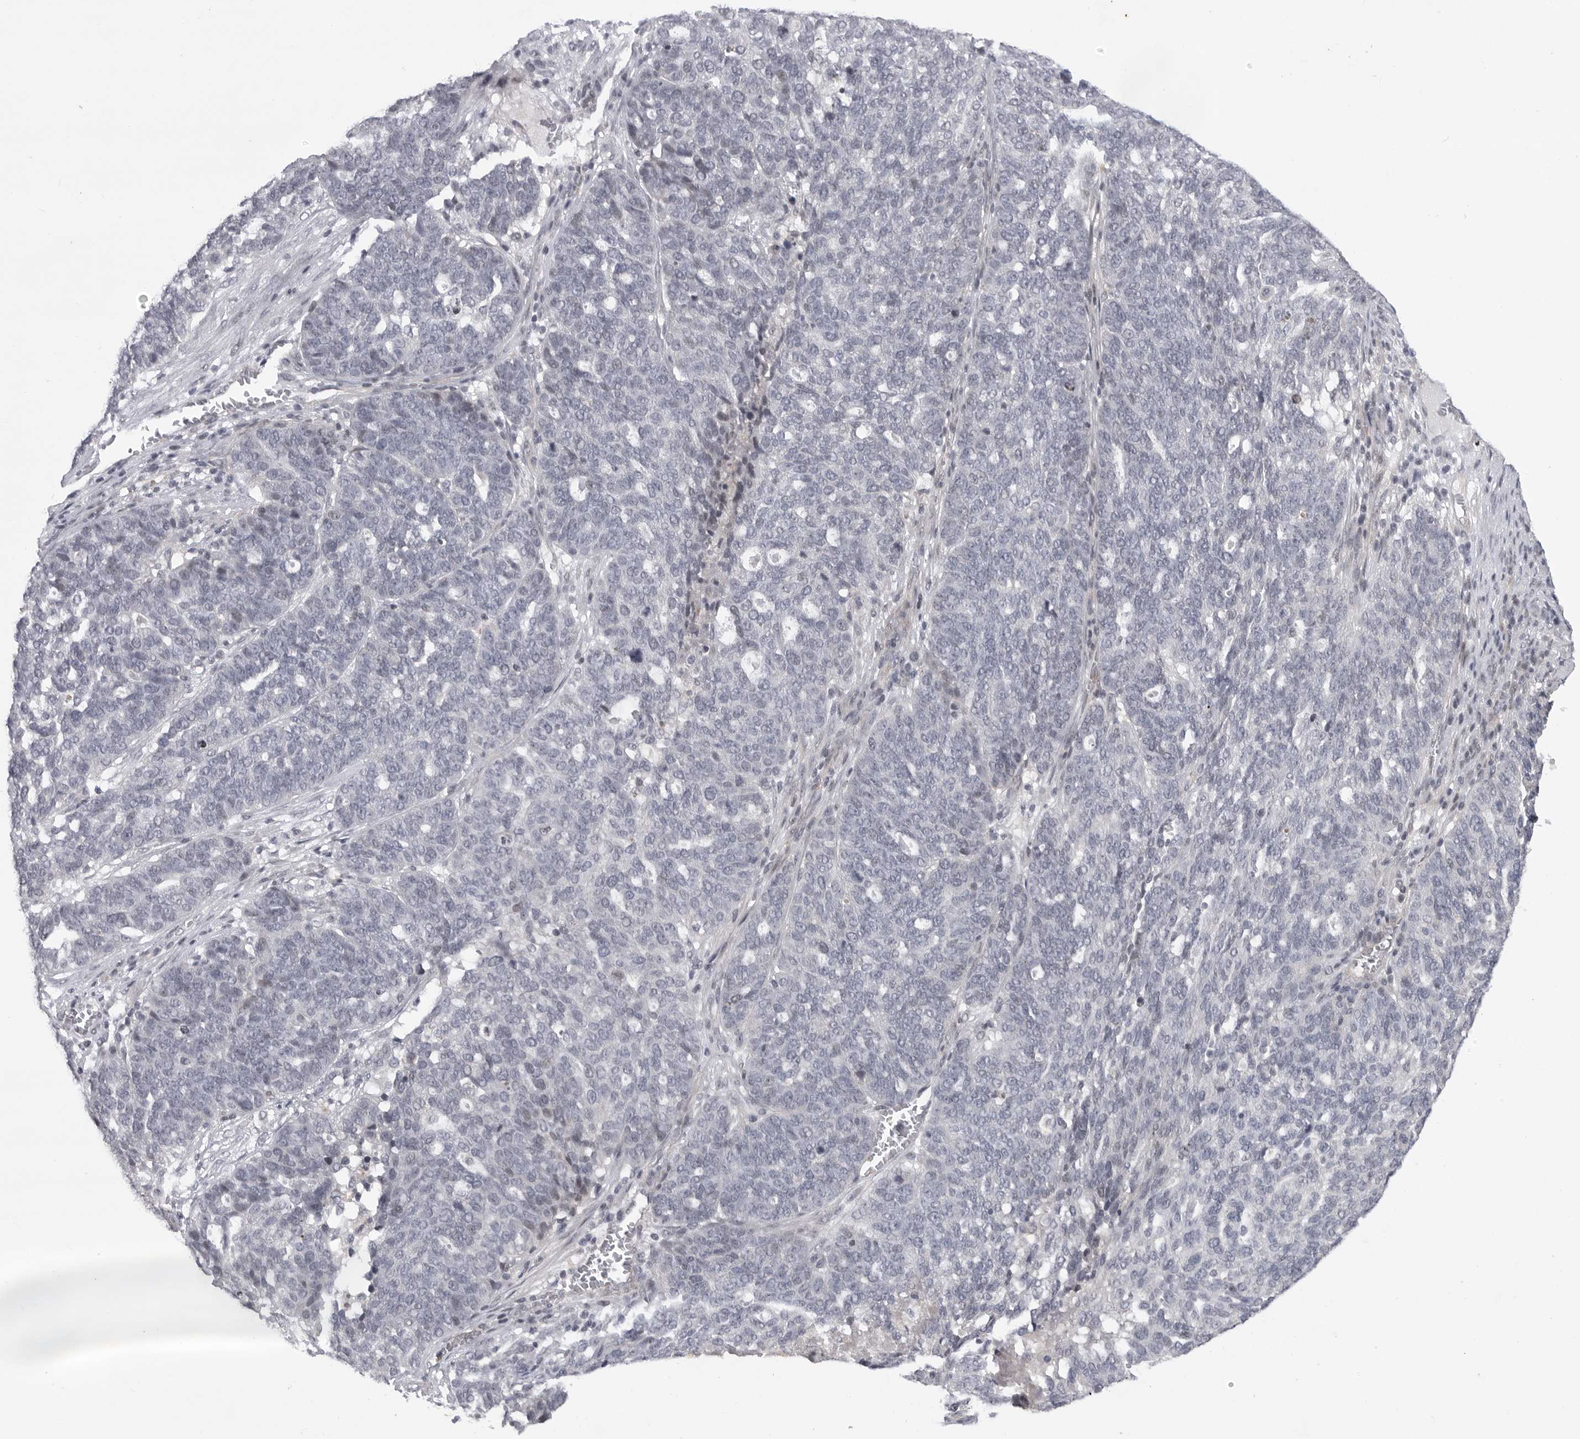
{"staining": {"intensity": "negative", "quantity": "none", "location": "none"}, "tissue": "ovarian cancer", "cell_type": "Tumor cells", "image_type": "cancer", "snomed": [{"axis": "morphology", "description": "Cystadenocarcinoma, serous, NOS"}, {"axis": "topography", "description": "Ovary"}], "caption": "There is no significant staining in tumor cells of ovarian serous cystadenocarcinoma. The staining was performed using DAB (3,3'-diaminobenzidine) to visualize the protein expression in brown, while the nuclei were stained in blue with hematoxylin (Magnification: 20x).", "gene": "FBXO43", "patient": {"sex": "female", "age": 59}}